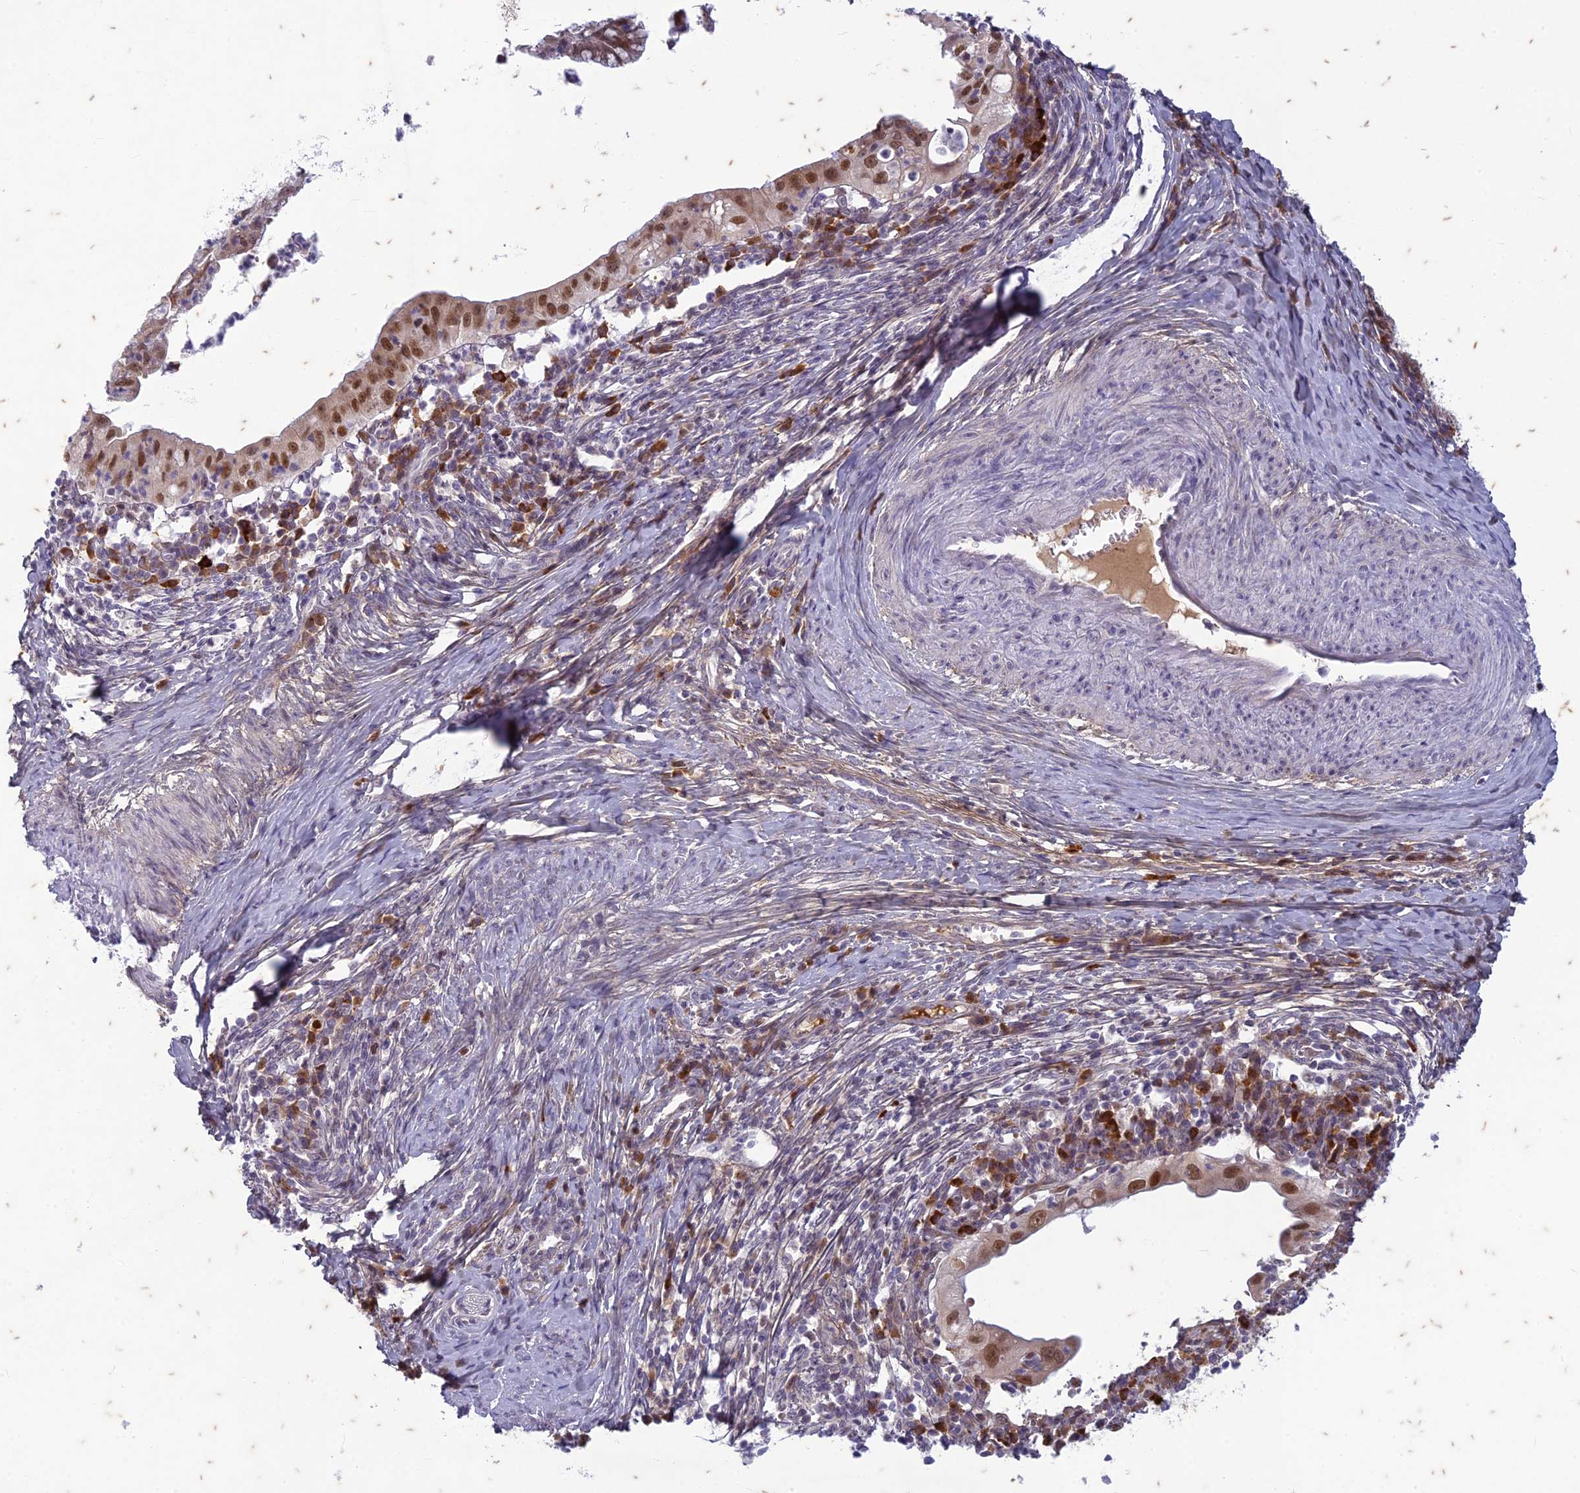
{"staining": {"intensity": "moderate", "quantity": ">75%", "location": "nuclear"}, "tissue": "cervical cancer", "cell_type": "Tumor cells", "image_type": "cancer", "snomed": [{"axis": "morphology", "description": "Adenocarcinoma, NOS"}, {"axis": "topography", "description": "Cervix"}], "caption": "Cervical cancer (adenocarcinoma) was stained to show a protein in brown. There is medium levels of moderate nuclear expression in about >75% of tumor cells.", "gene": "PABPN1L", "patient": {"sex": "female", "age": 36}}